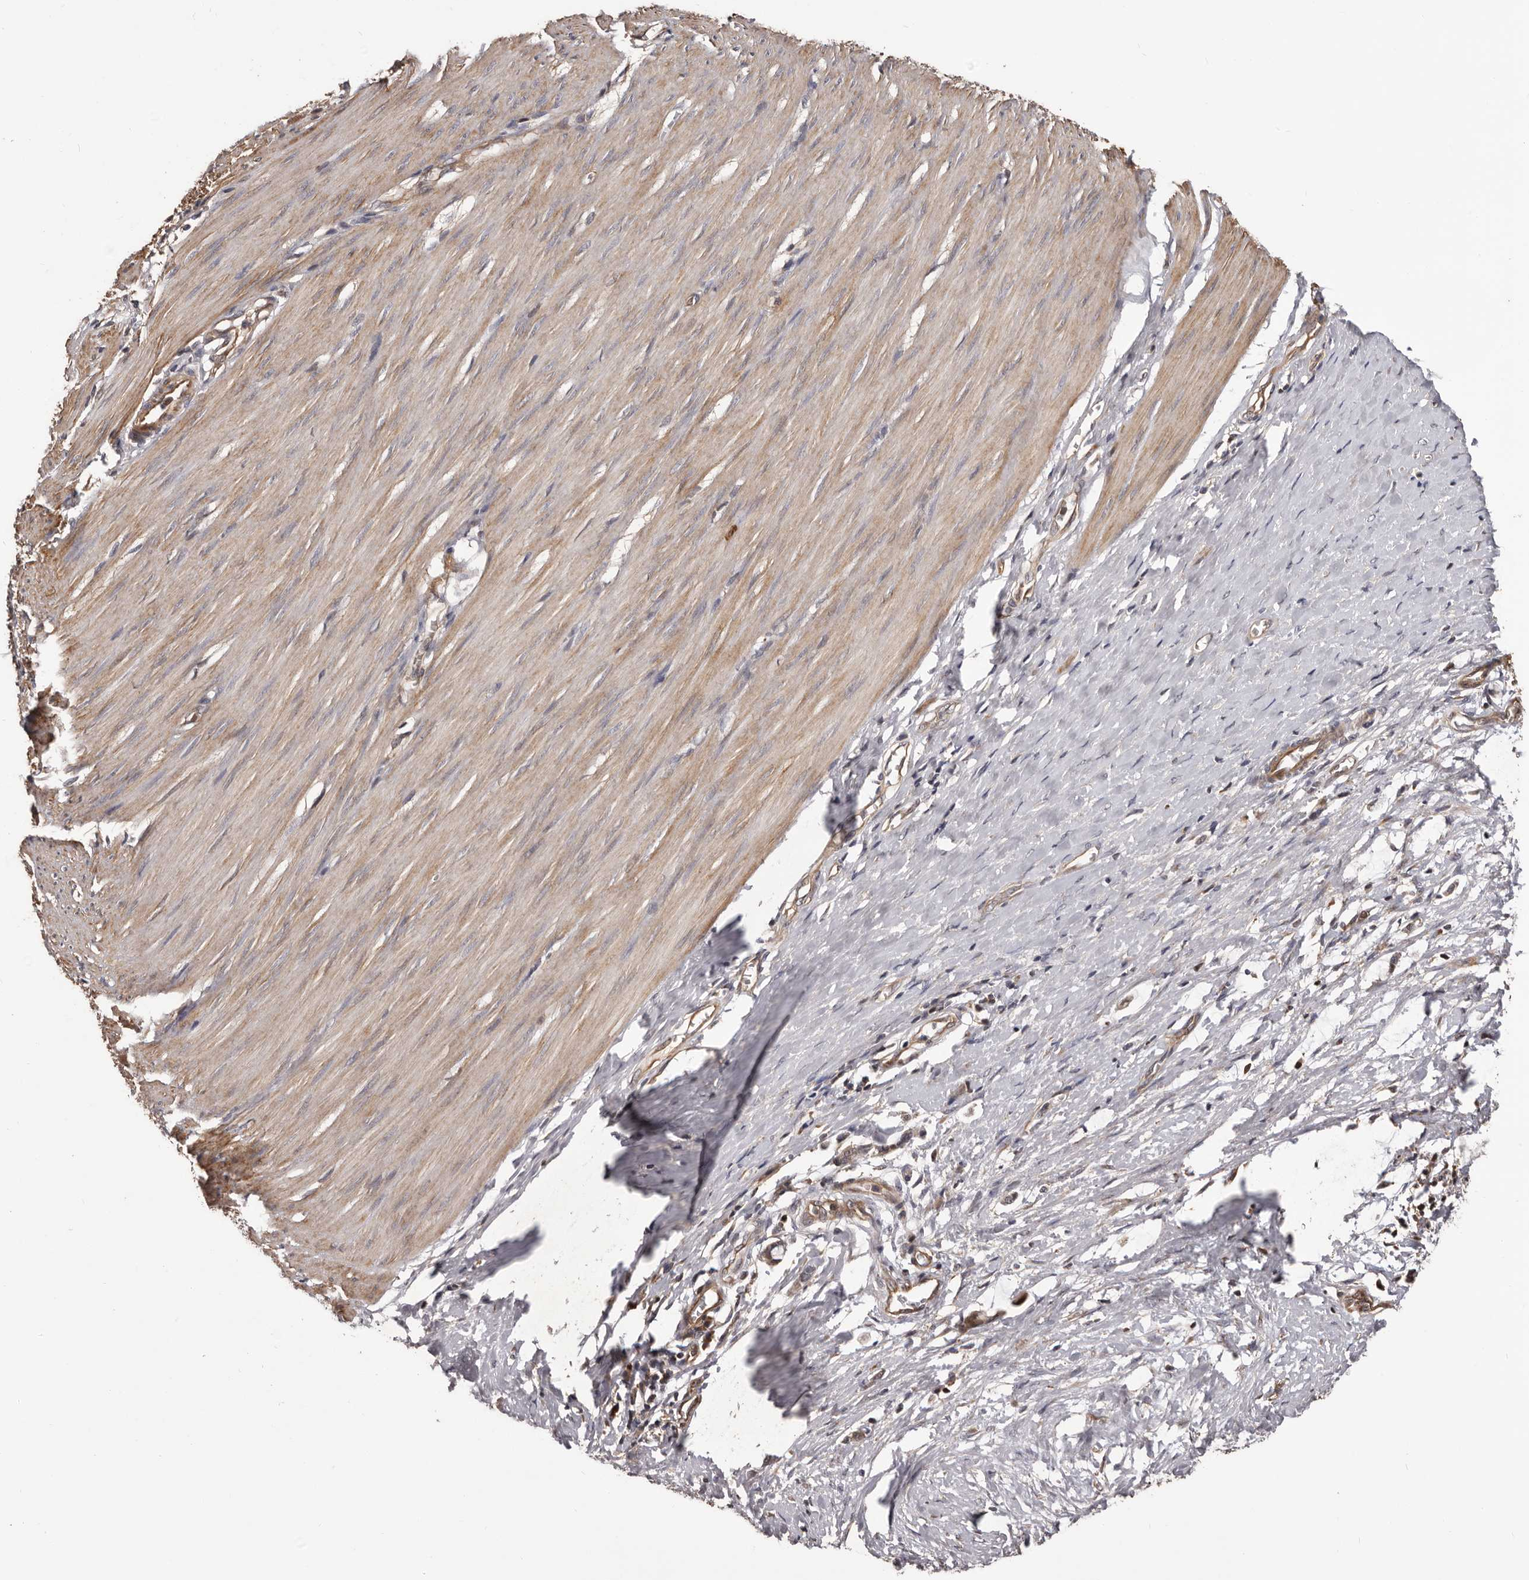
{"staining": {"intensity": "moderate", "quantity": ">75%", "location": "cytoplasmic/membranous"}, "tissue": "smooth muscle", "cell_type": "Smooth muscle cells", "image_type": "normal", "snomed": [{"axis": "morphology", "description": "Normal tissue, NOS"}, {"axis": "morphology", "description": "Adenocarcinoma, NOS"}, {"axis": "topography", "description": "Colon"}, {"axis": "topography", "description": "Peripheral nerve tissue"}], "caption": "Immunohistochemistry (IHC) histopathology image of normal smooth muscle: human smooth muscle stained using IHC reveals medium levels of moderate protein expression localized specifically in the cytoplasmic/membranous of smooth muscle cells, appearing as a cytoplasmic/membranous brown color.", "gene": "ADAMTS2", "patient": {"sex": "male", "age": 14}}